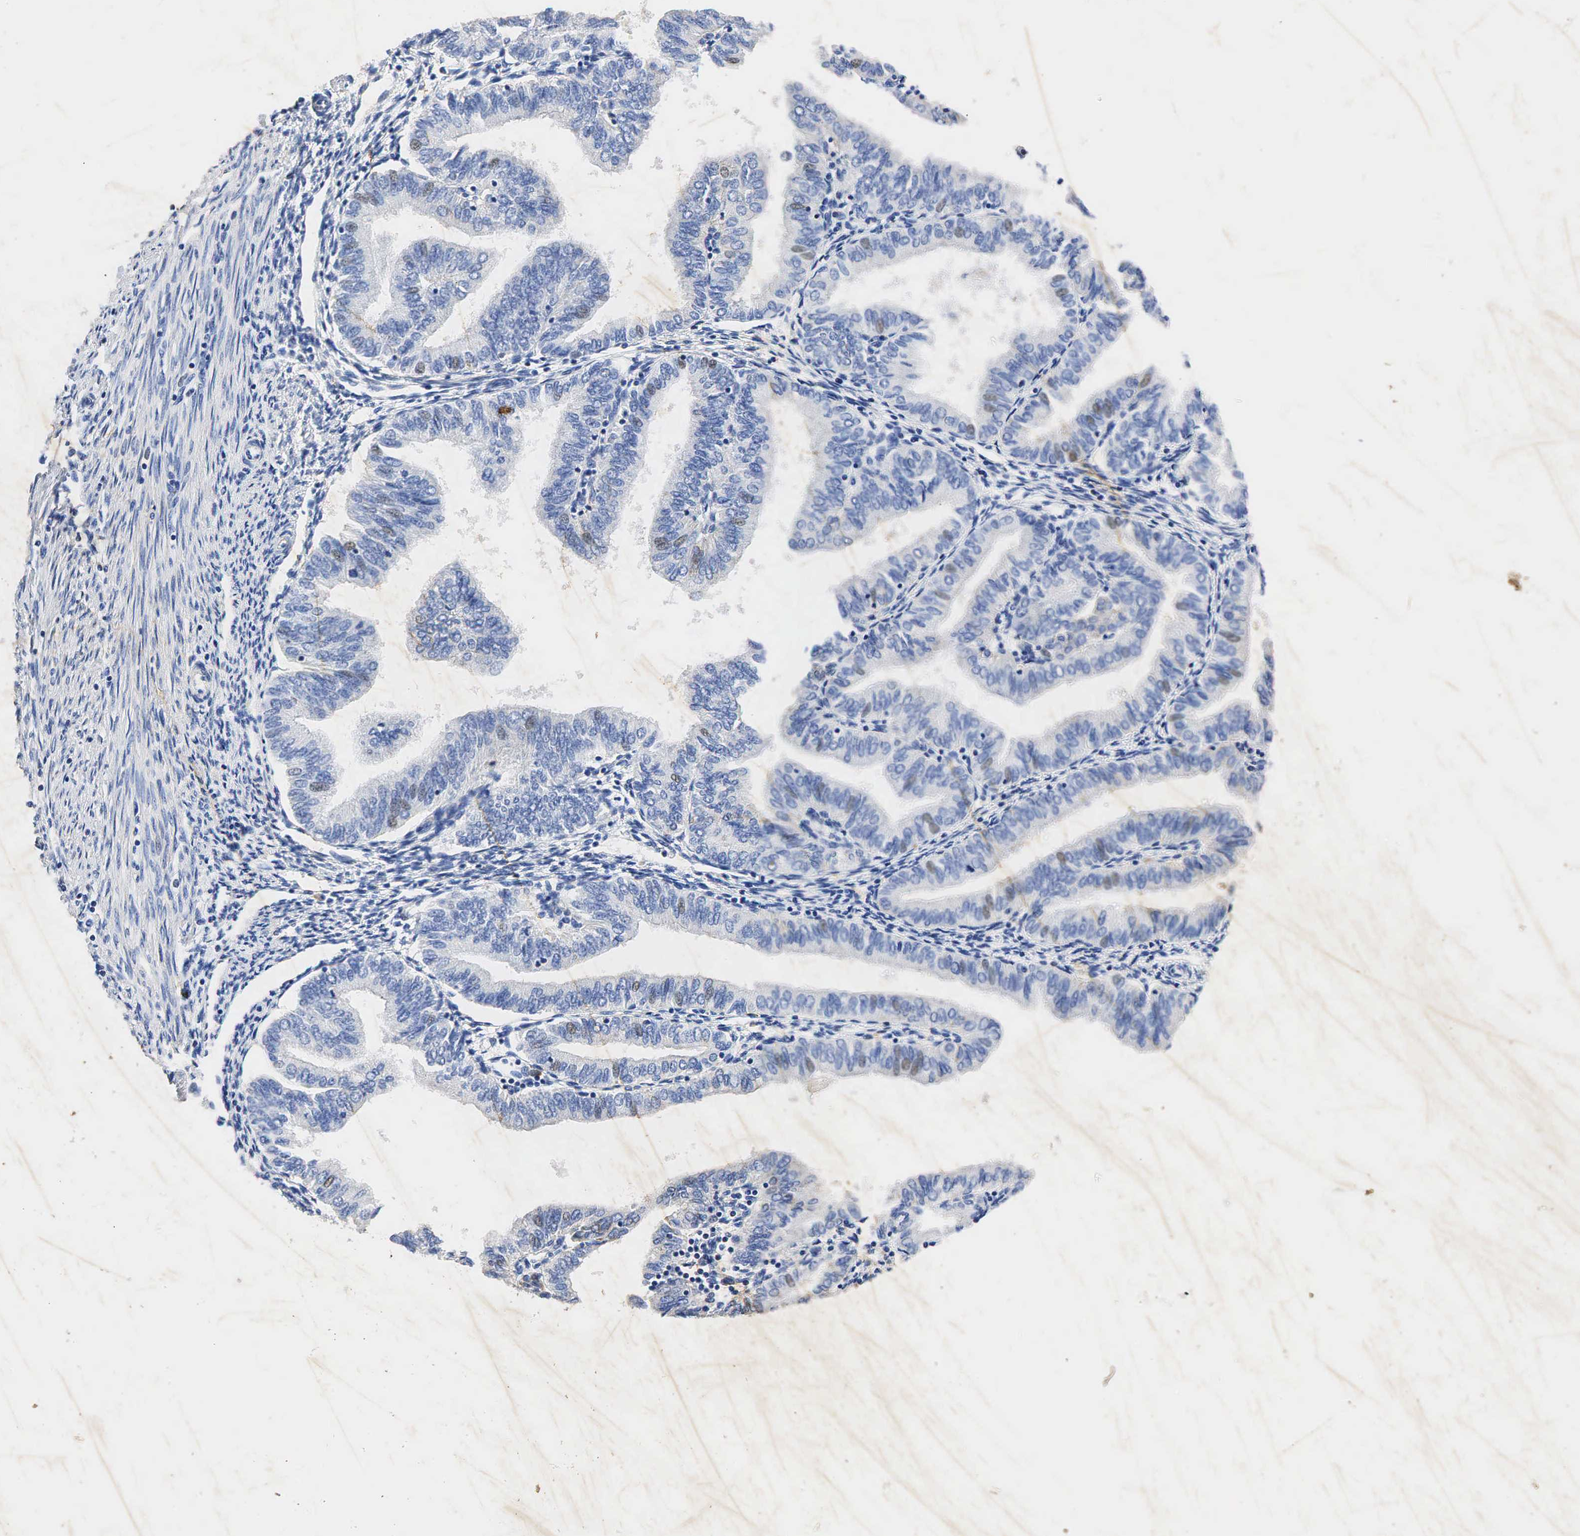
{"staining": {"intensity": "weak", "quantity": "<25%", "location": "nuclear"}, "tissue": "endometrial cancer", "cell_type": "Tumor cells", "image_type": "cancer", "snomed": [{"axis": "morphology", "description": "Adenocarcinoma, NOS"}, {"axis": "topography", "description": "Endometrium"}], "caption": "Tumor cells show no significant protein positivity in endometrial cancer.", "gene": "SYP", "patient": {"sex": "female", "age": 51}}